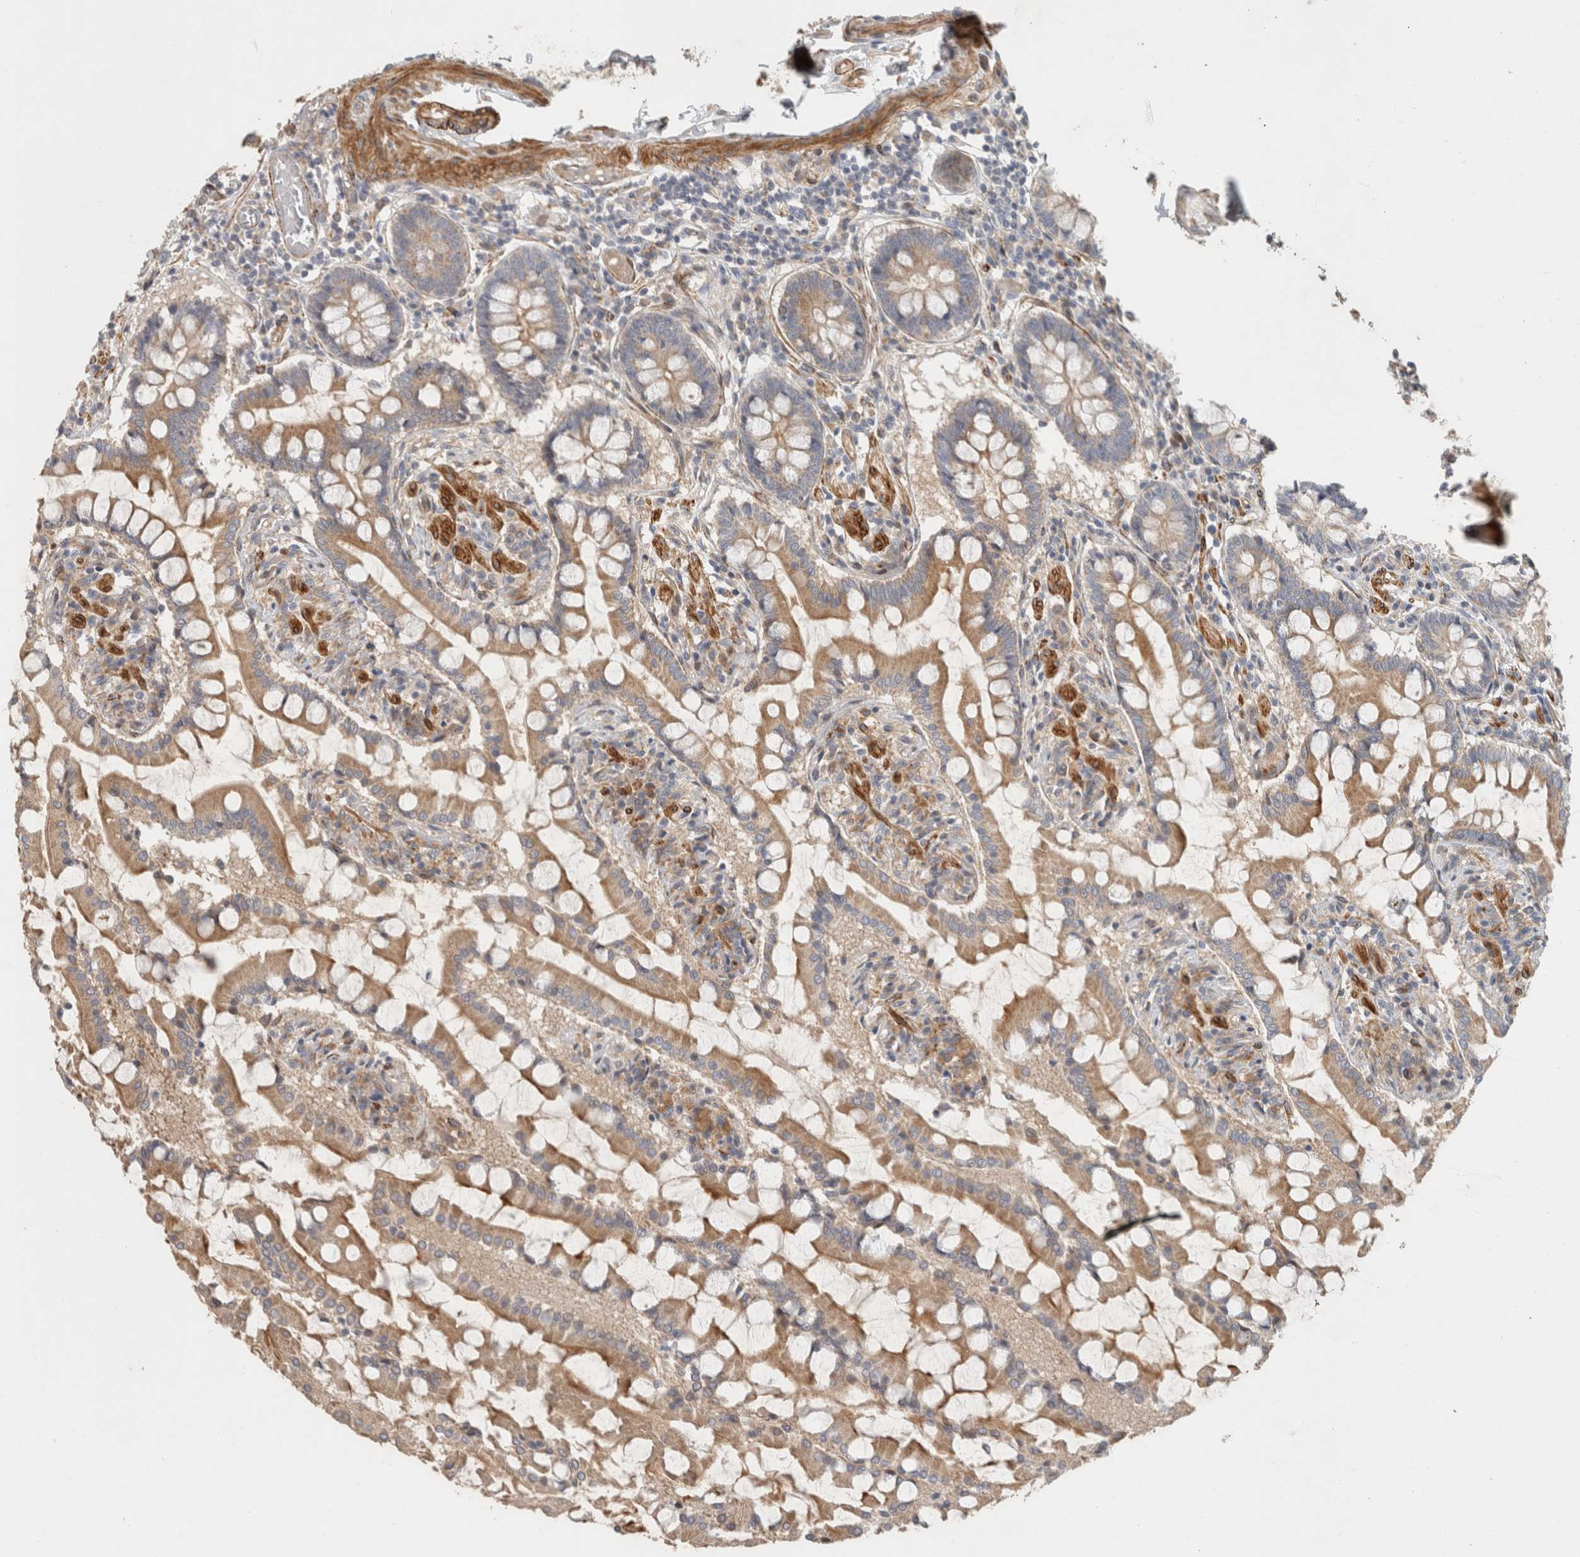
{"staining": {"intensity": "moderate", "quantity": ">75%", "location": "cytoplasmic/membranous"}, "tissue": "small intestine", "cell_type": "Glandular cells", "image_type": "normal", "snomed": [{"axis": "morphology", "description": "Normal tissue, NOS"}, {"axis": "topography", "description": "Small intestine"}], "caption": "DAB immunohistochemical staining of normal human small intestine reveals moderate cytoplasmic/membranous protein positivity in about >75% of glandular cells. (DAB (3,3'-diaminobenzidine) IHC with brightfield microscopy, high magnification).", "gene": "SIPA1L2", "patient": {"sex": "male", "age": 41}}